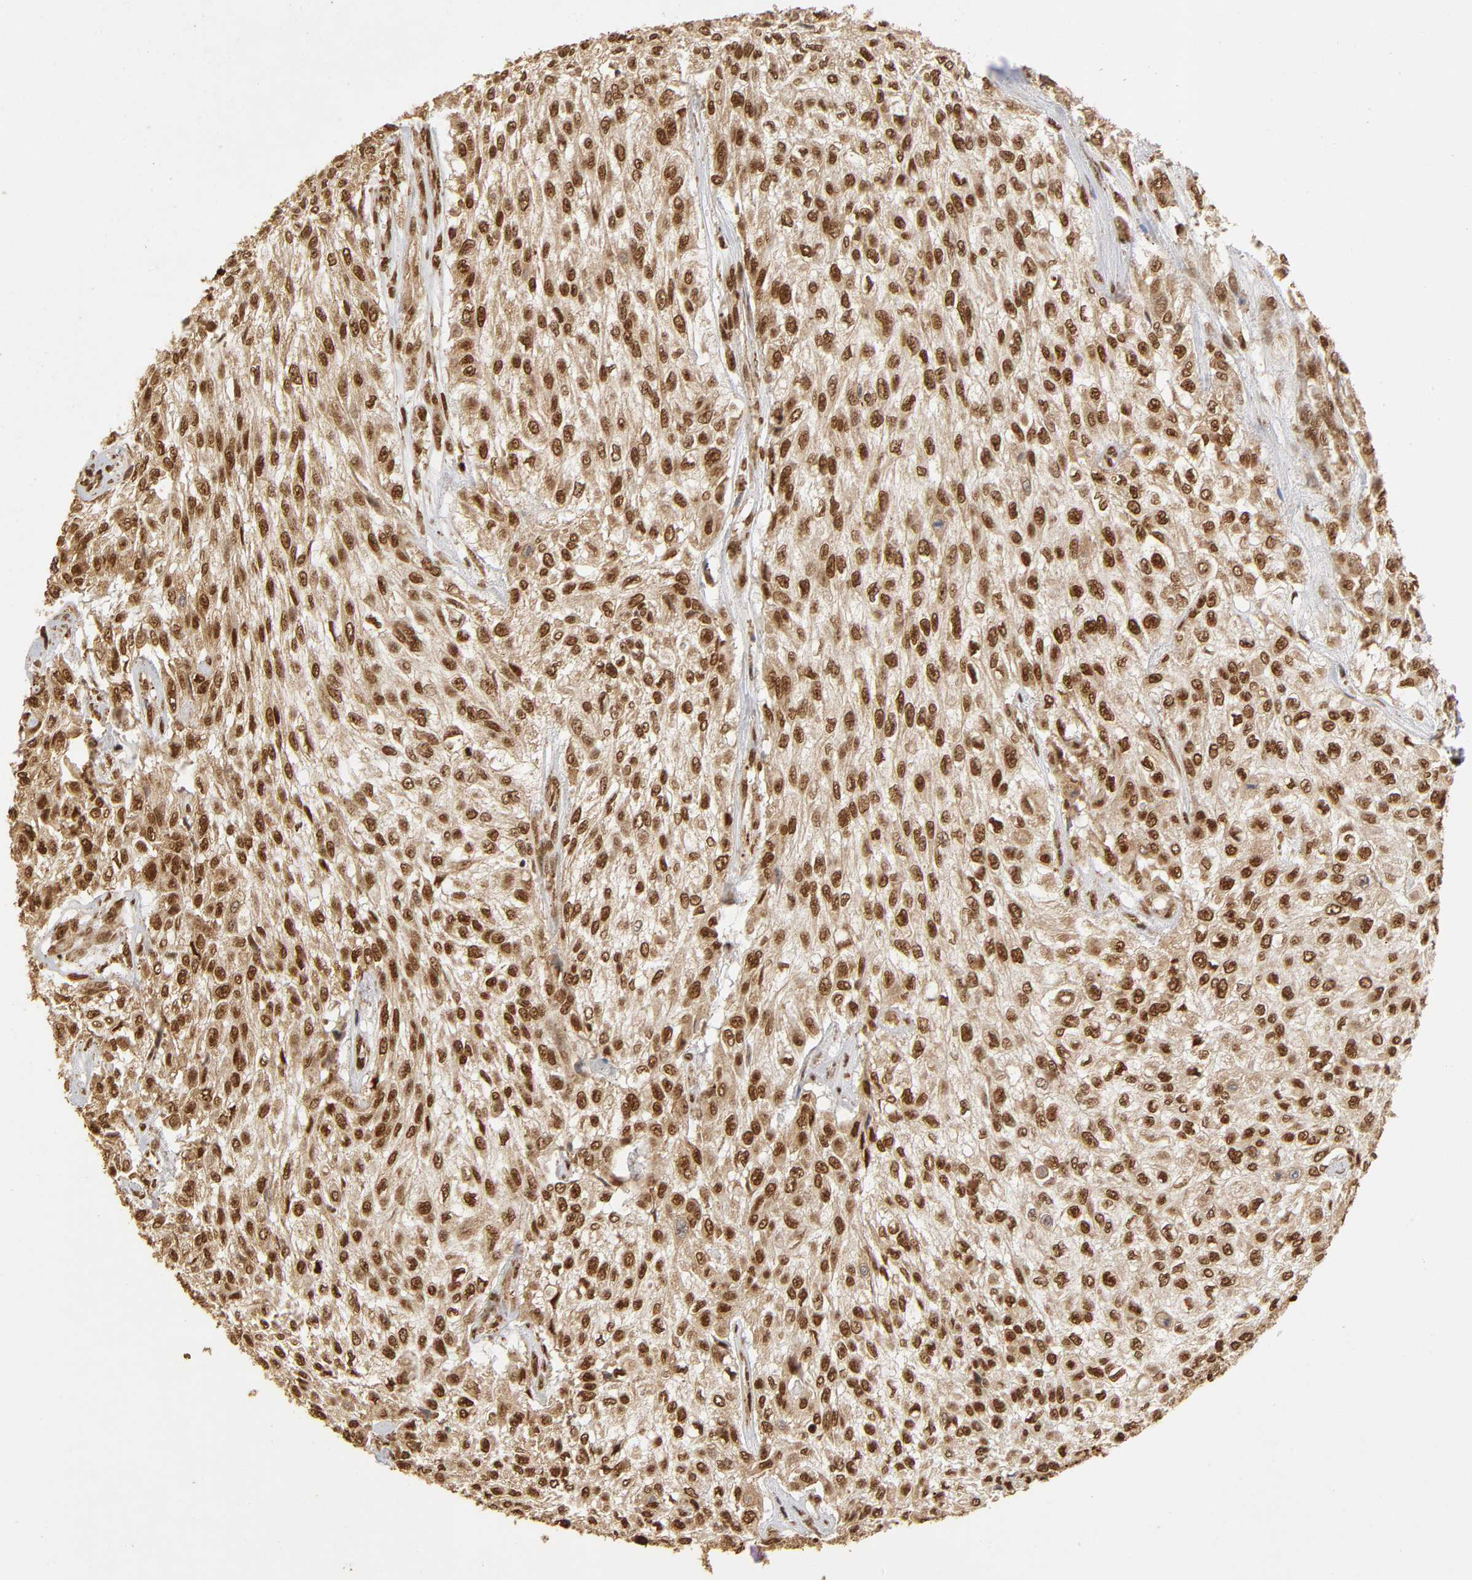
{"staining": {"intensity": "strong", "quantity": ">75%", "location": "cytoplasmic/membranous,nuclear"}, "tissue": "urothelial cancer", "cell_type": "Tumor cells", "image_type": "cancer", "snomed": [{"axis": "morphology", "description": "Urothelial carcinoma, High grade"}, {"axis": "topography", "description": "Urinary bladder"}], "caption": "High-grade urothelial carcinoma tissue reveals strong cytoplasmic/membranous and nuclear positivity in approximately >75% of tumor cells, visualized by immunohistochemistry.", "gene": "RNF122", "patient": {"sex": "male", "age": 57}}